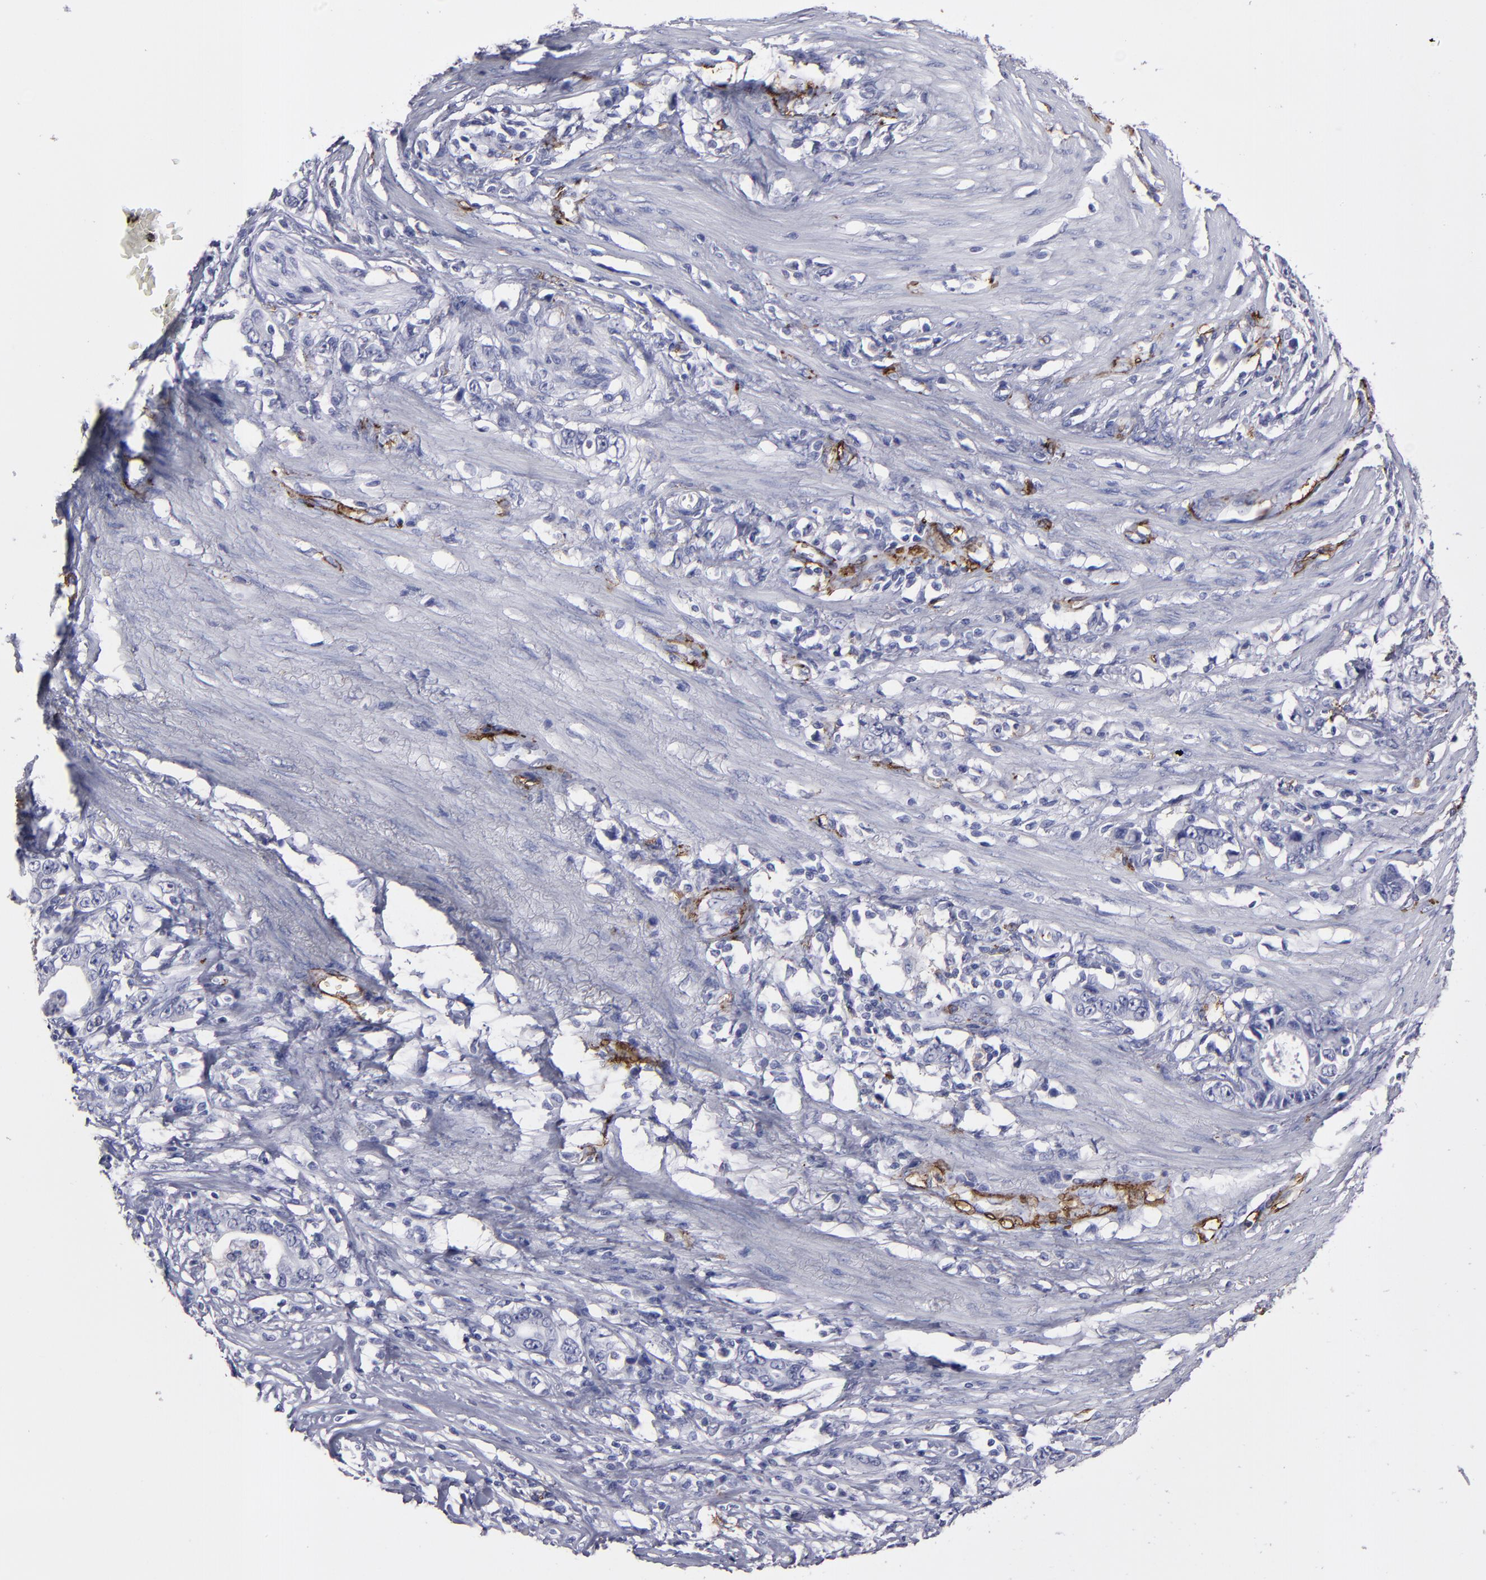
{"staining": {"intensity": "negative", "quantity": "none", "location": "none"}, "tissue": "stomach cancer", "cell_type": "Tumor cells", "image_type": "cancer", "snomed": [{"axis": "morphology", "description": "Adenocarcinoma, NOS"}, {"axis": "topography", "description": "Stomach, lower"}], "caption": "Human stomach adenocarcinoma stained for a protein using immunohistochemistry reveals no positivity in tumor cells.", "gene": "CD36", "patient": {"sex": "female", "age": 72}}